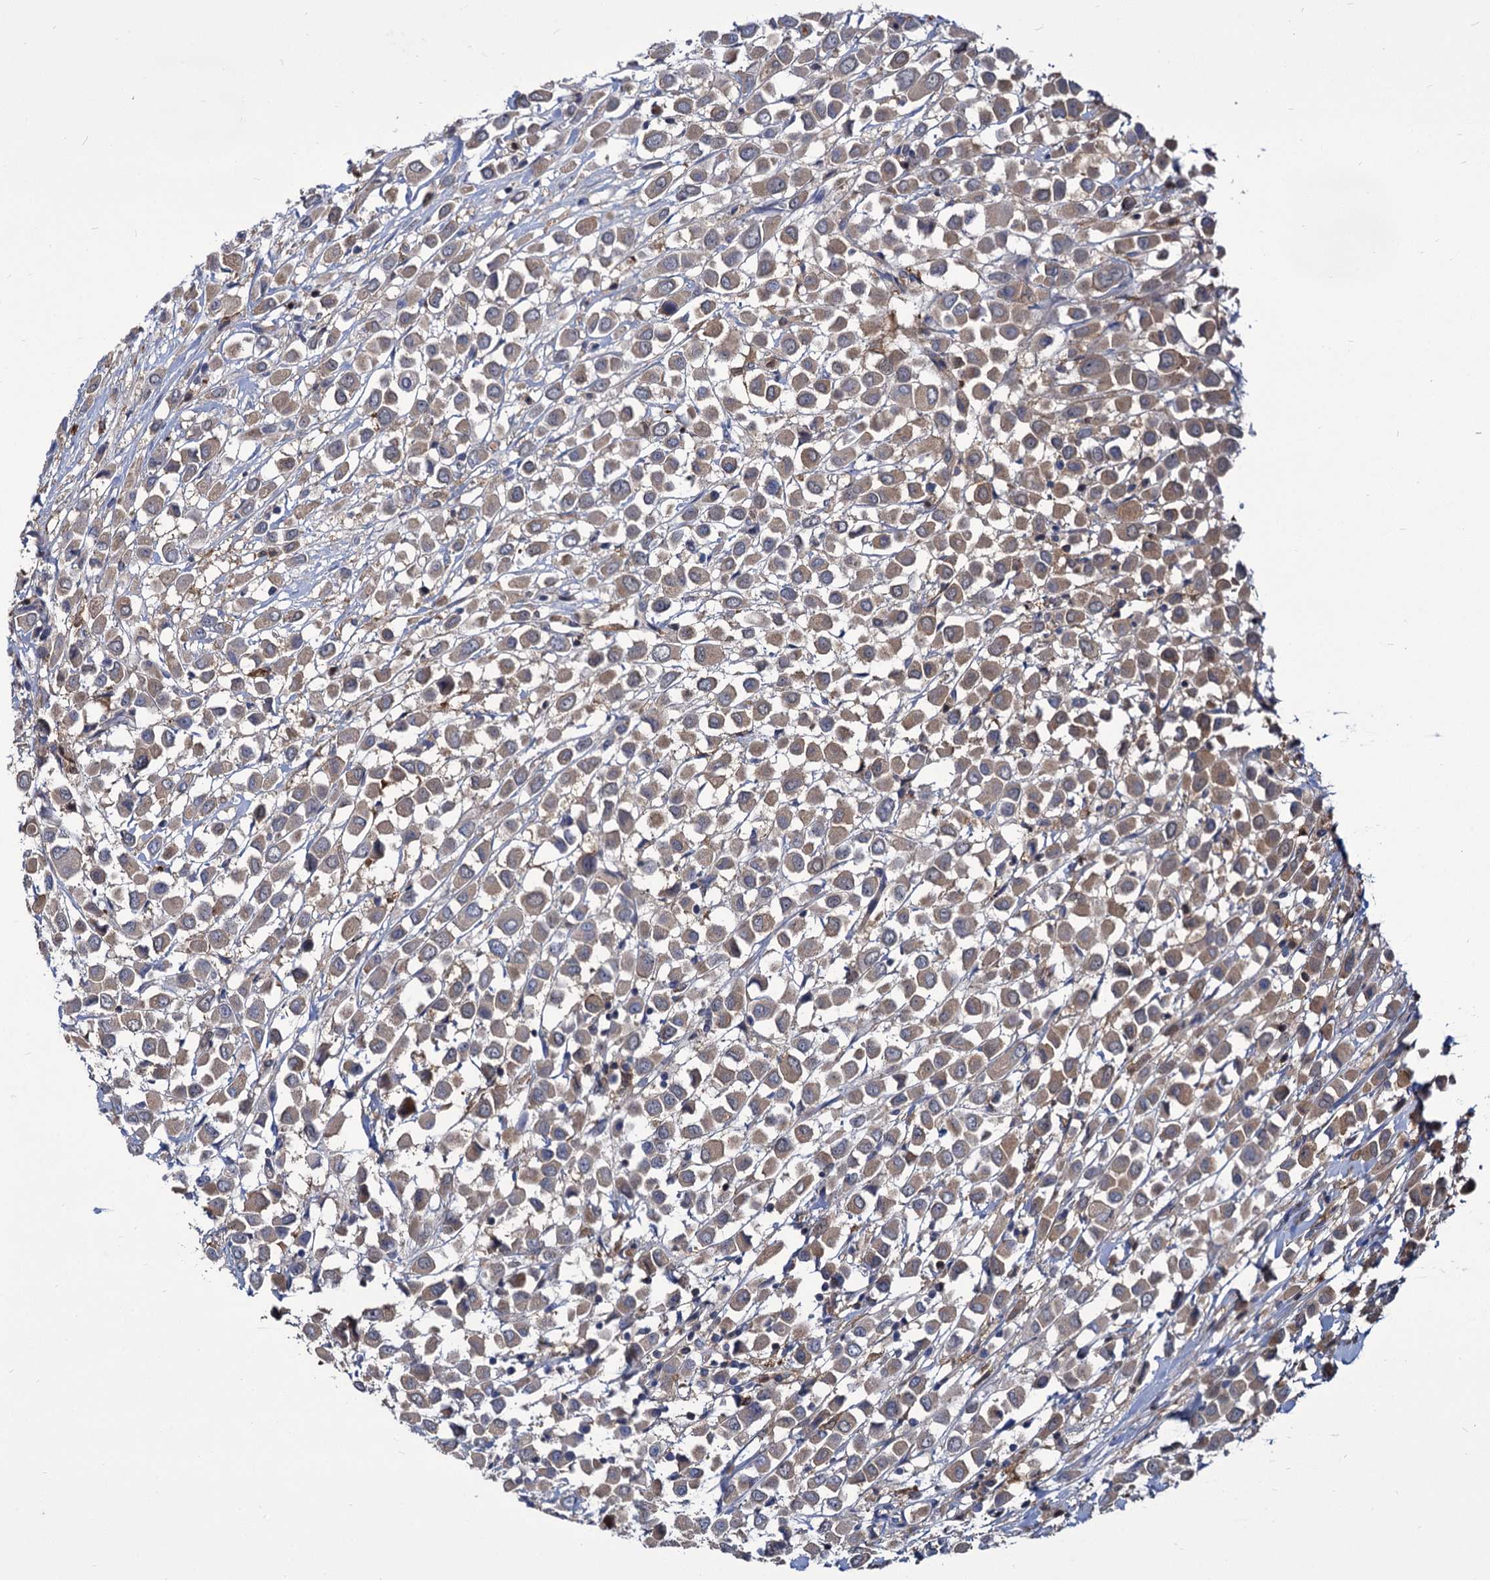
{"staining": {"intensity": "weak", "quantity": ">75%", "location": "cytoplasmic/membranous"}, "tissue": "breast cancer", "cell_type": "Tumor cells", "image_type": "cancer", "snomed": [{"axis": "morphology", "description": "Duct carcinoma"}, {"axis": "topography", "description": "Breast"}], "caption": "Breast intraductal carcinoma tissue demonstrates weak cytoplasmic/membranous staining in approximately >75% of tumor cells Nuclei are stained in blue.", "gene": "GCLC", "patient": {"sex": "female", "age": 61}}